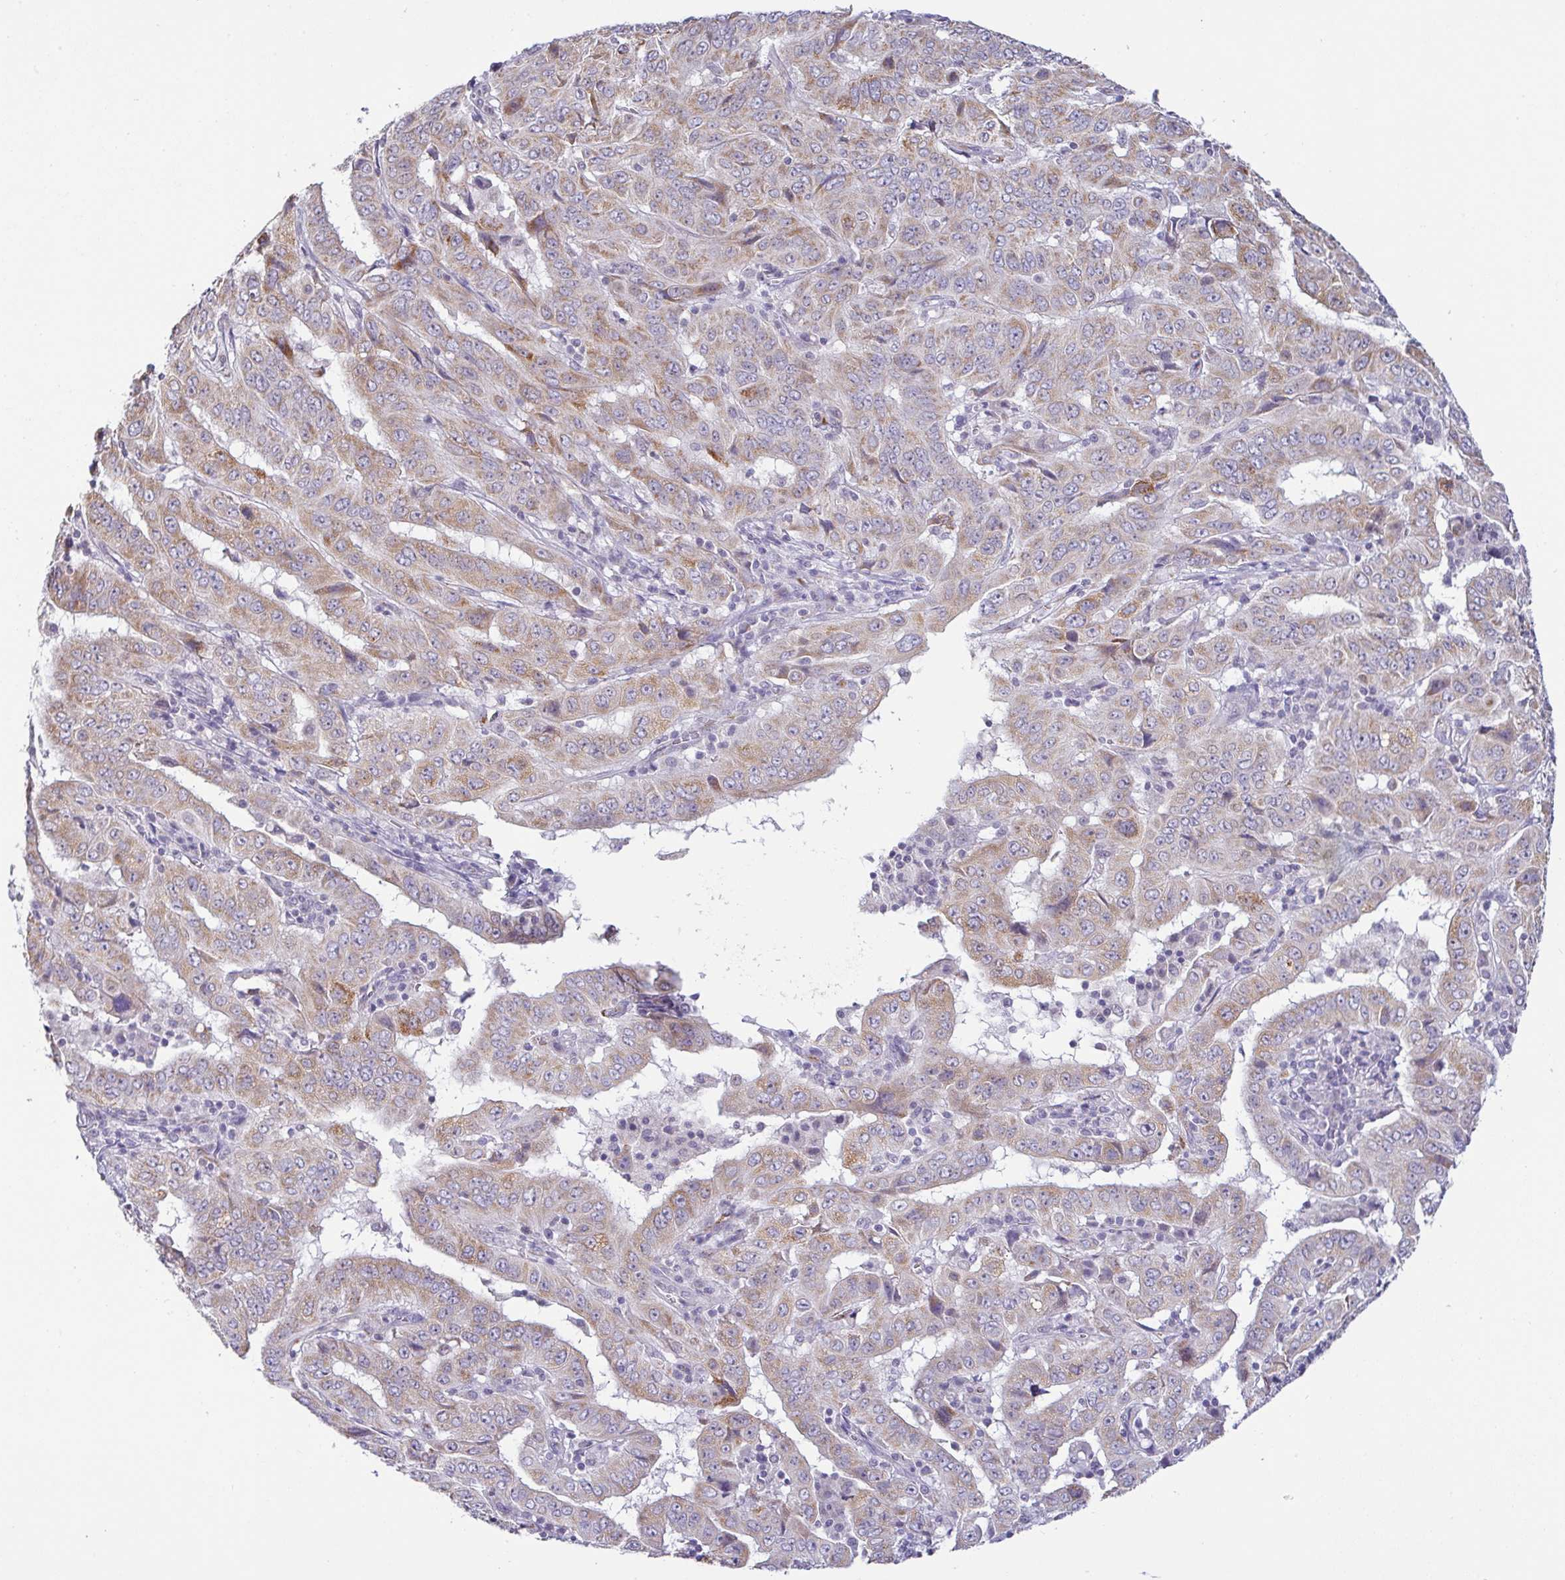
{"staining": {"intensity": "moderate", "quantity": "25%-75%", "location": "cytoplasmic/membranous"}, "tissue": "pancreatic cancer", "cell_type": "Tumor cells", "image_type": "cancer", "snomed": [{"axis": "morphology", "description": "Adenocarcinoma, NOS"}, {"axis": "topography", "description": "Pancreas"}], "caption": "Brown immunohistochemical staining in human pancreatic cancer (adenocarcinoma) displays moderate cytoplasmic/membranous positivity in about 25%-75% of tumor cells.", "gene": "PLCD4", "patient": {"sex": "male", "age": 63}}